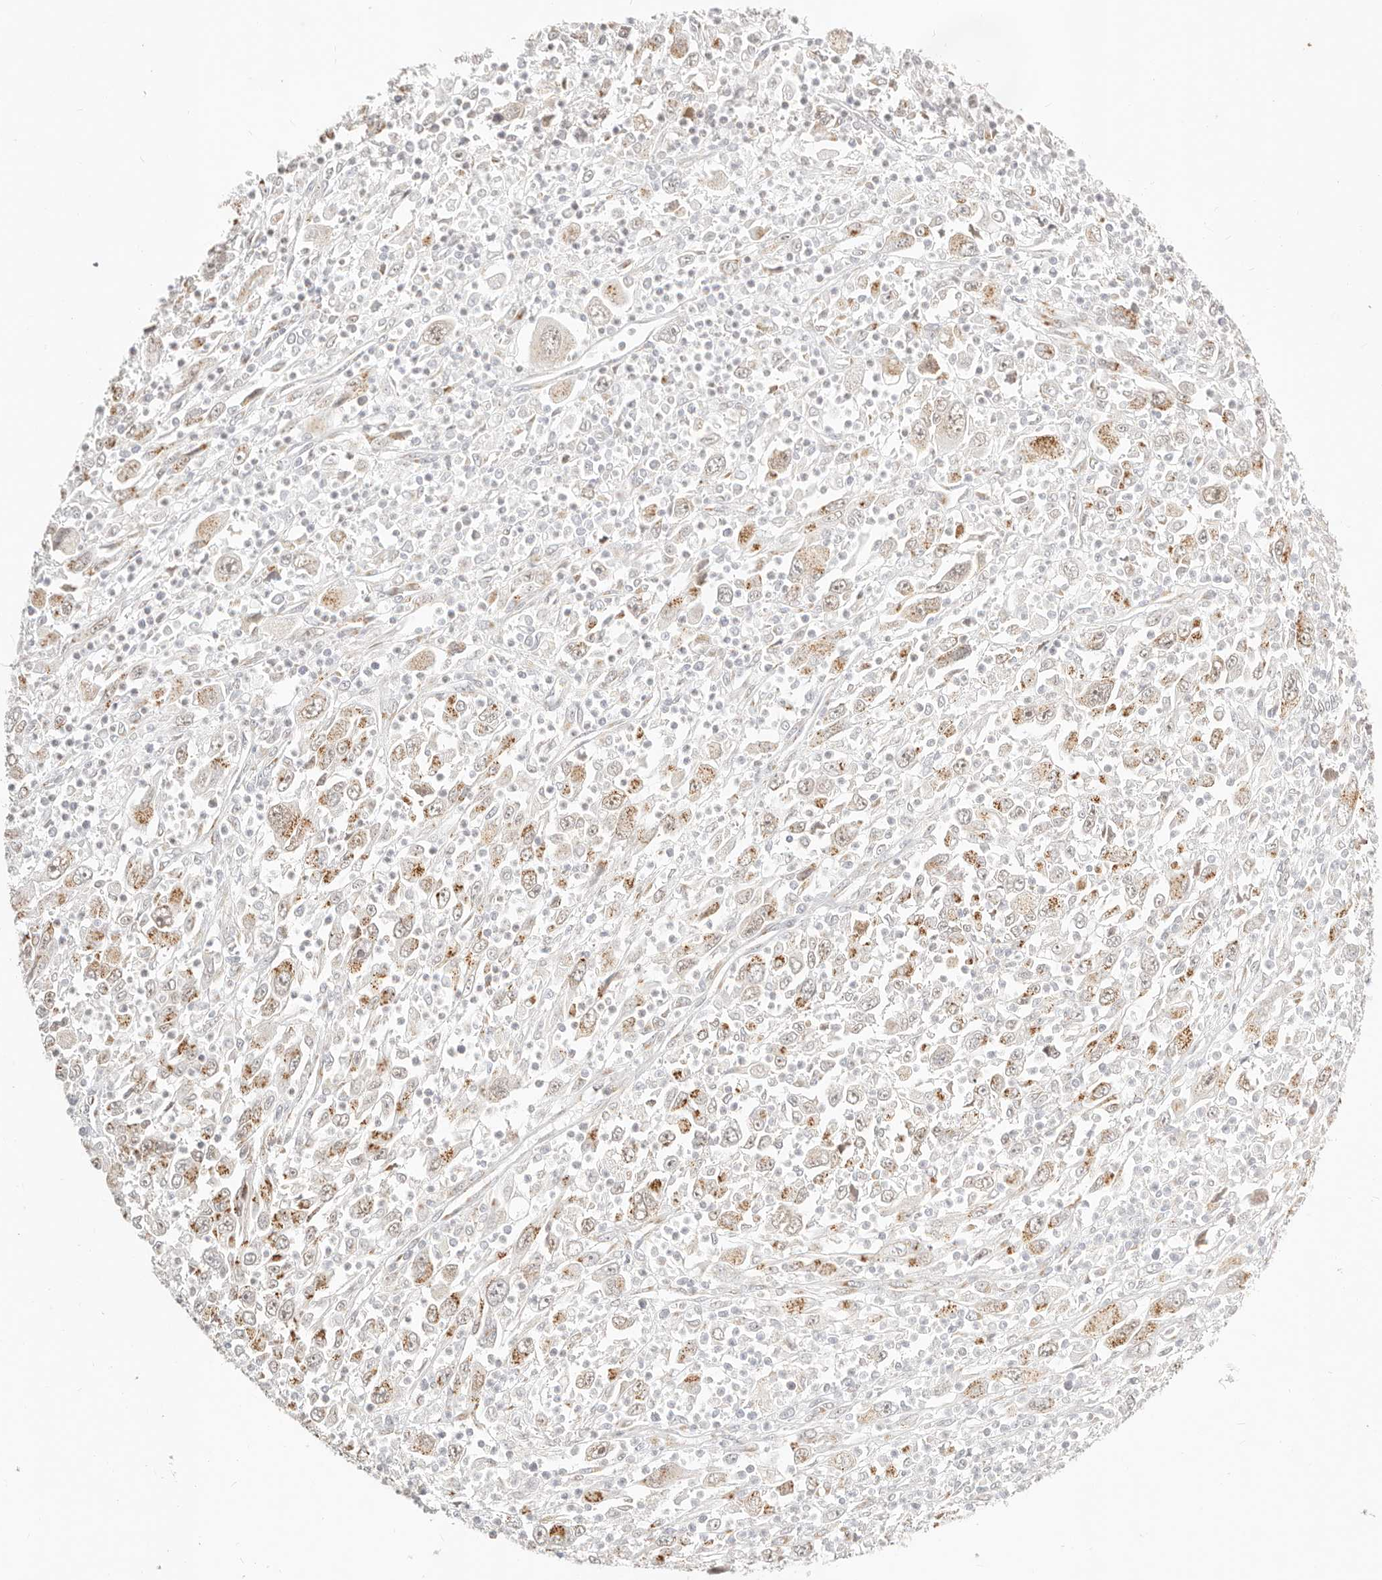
{"staining": {"intensity": "weak", "quantity": ">75%", "location": "cytoplasmic/membranous"}, "tissue": "melanoma", "cell_type": "Tumor cells", "image_type": "cancer", "snomed": [{"axis": "morphology", "description": "Malignant melanoma, Metastatic site"}, {"axis": "topography", "description": "Skin"}], "caption": "This is a histology image of IHC staining of melanoma, which shows weak staining in the cytoplasmic/membranous of tumor cells.", "gene": "FAM20B", "patient": {"sex": "female", "age": 56}}